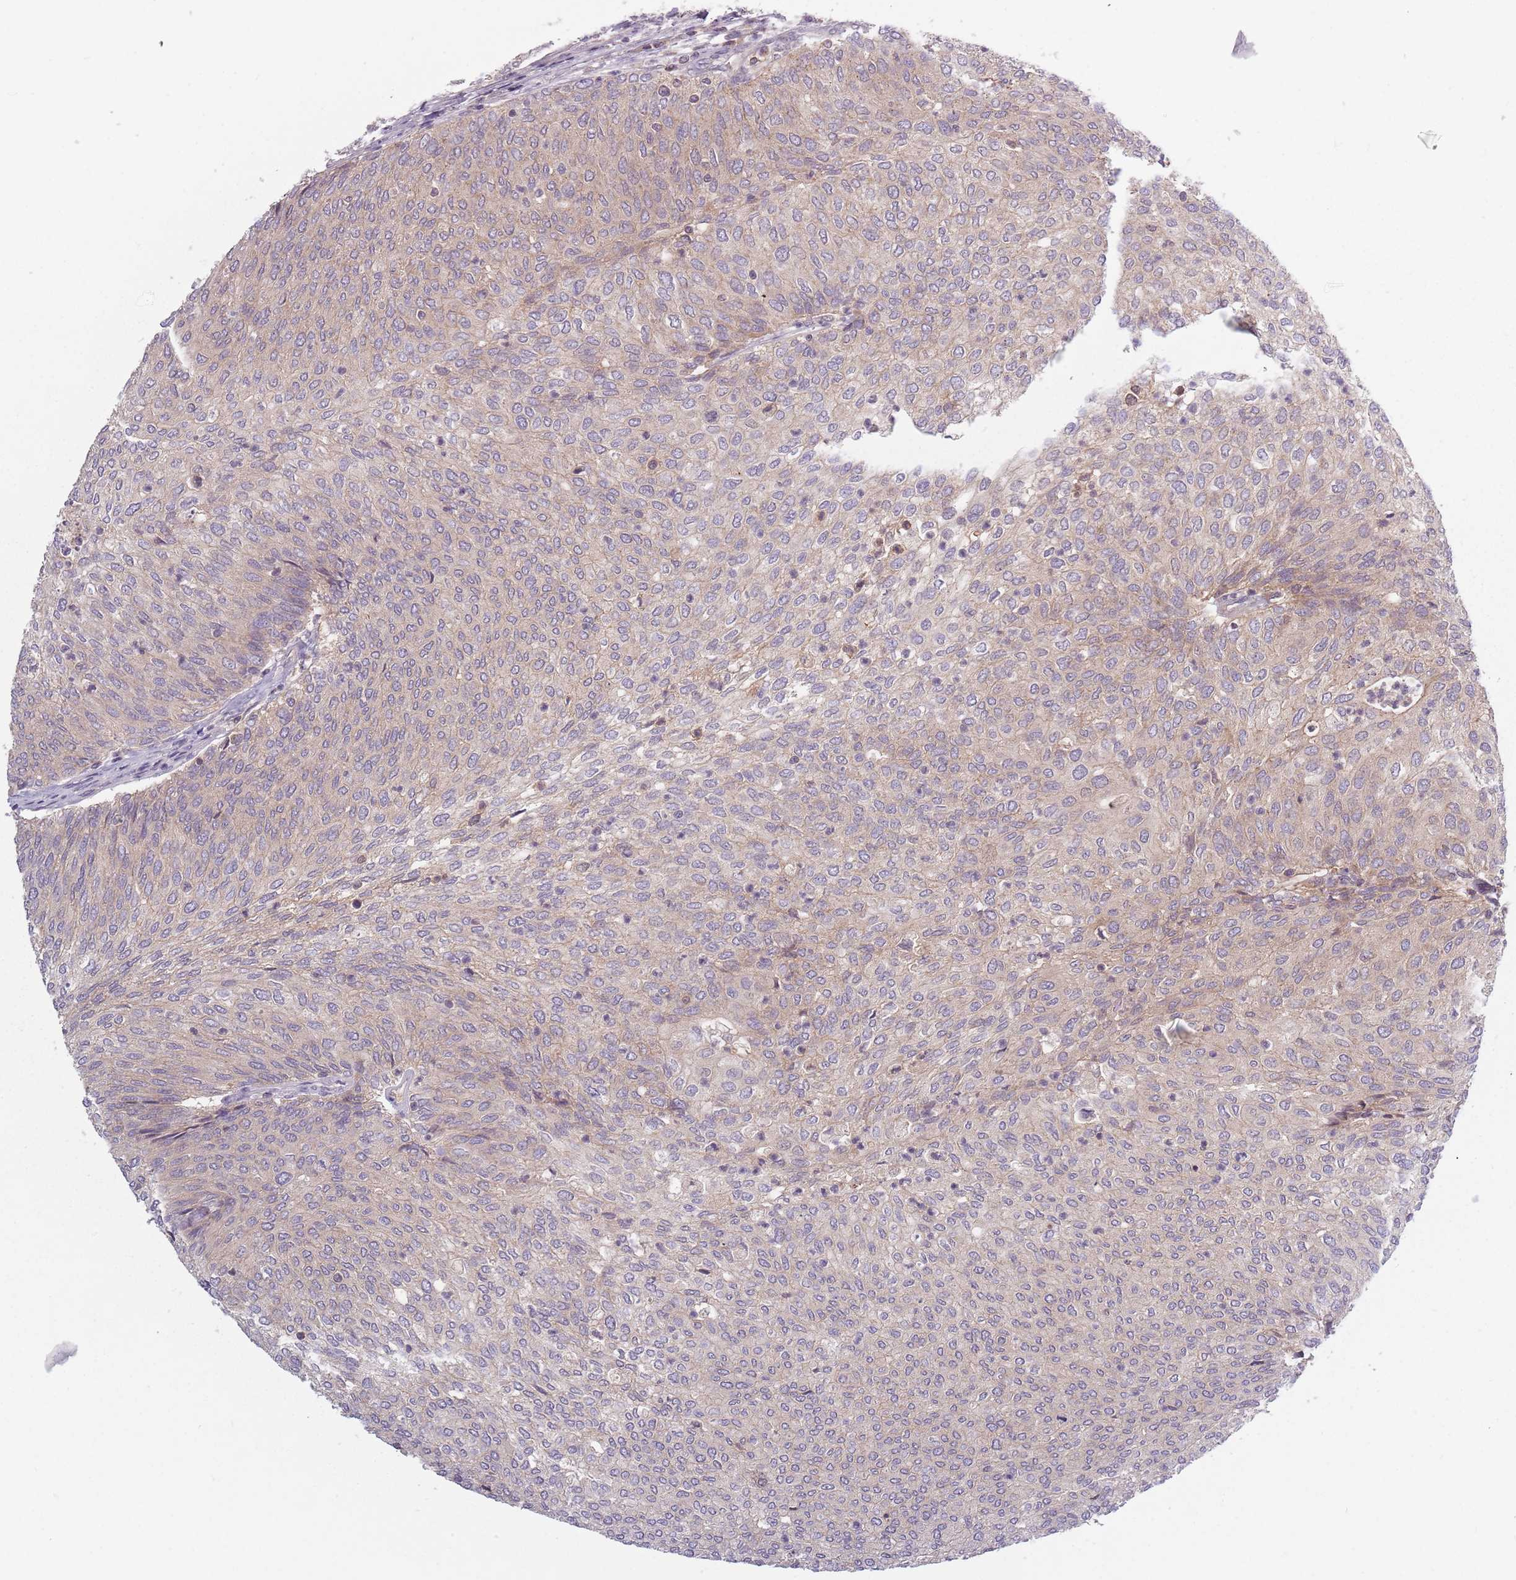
{"staining": {"intensity": "weak", "quantity": "<25%", "location": "cytoplasmic/membranous"}, "tissue": "urothelial cancer", "cell_type": "Tumor cells", "image_type": "cancer", "snomed": [{"axis": "morphology", "description": "Urothelial carcinoma, Low grade"}, {"axis": "topography", "description": "Urinary bladder"}], "caption": "Urothelial cancer was stained to show a protein in brown. There is no significant positivity in tumor cells.", "gene": "ASB13", "patient": {"sex": "female", "age": 79}}